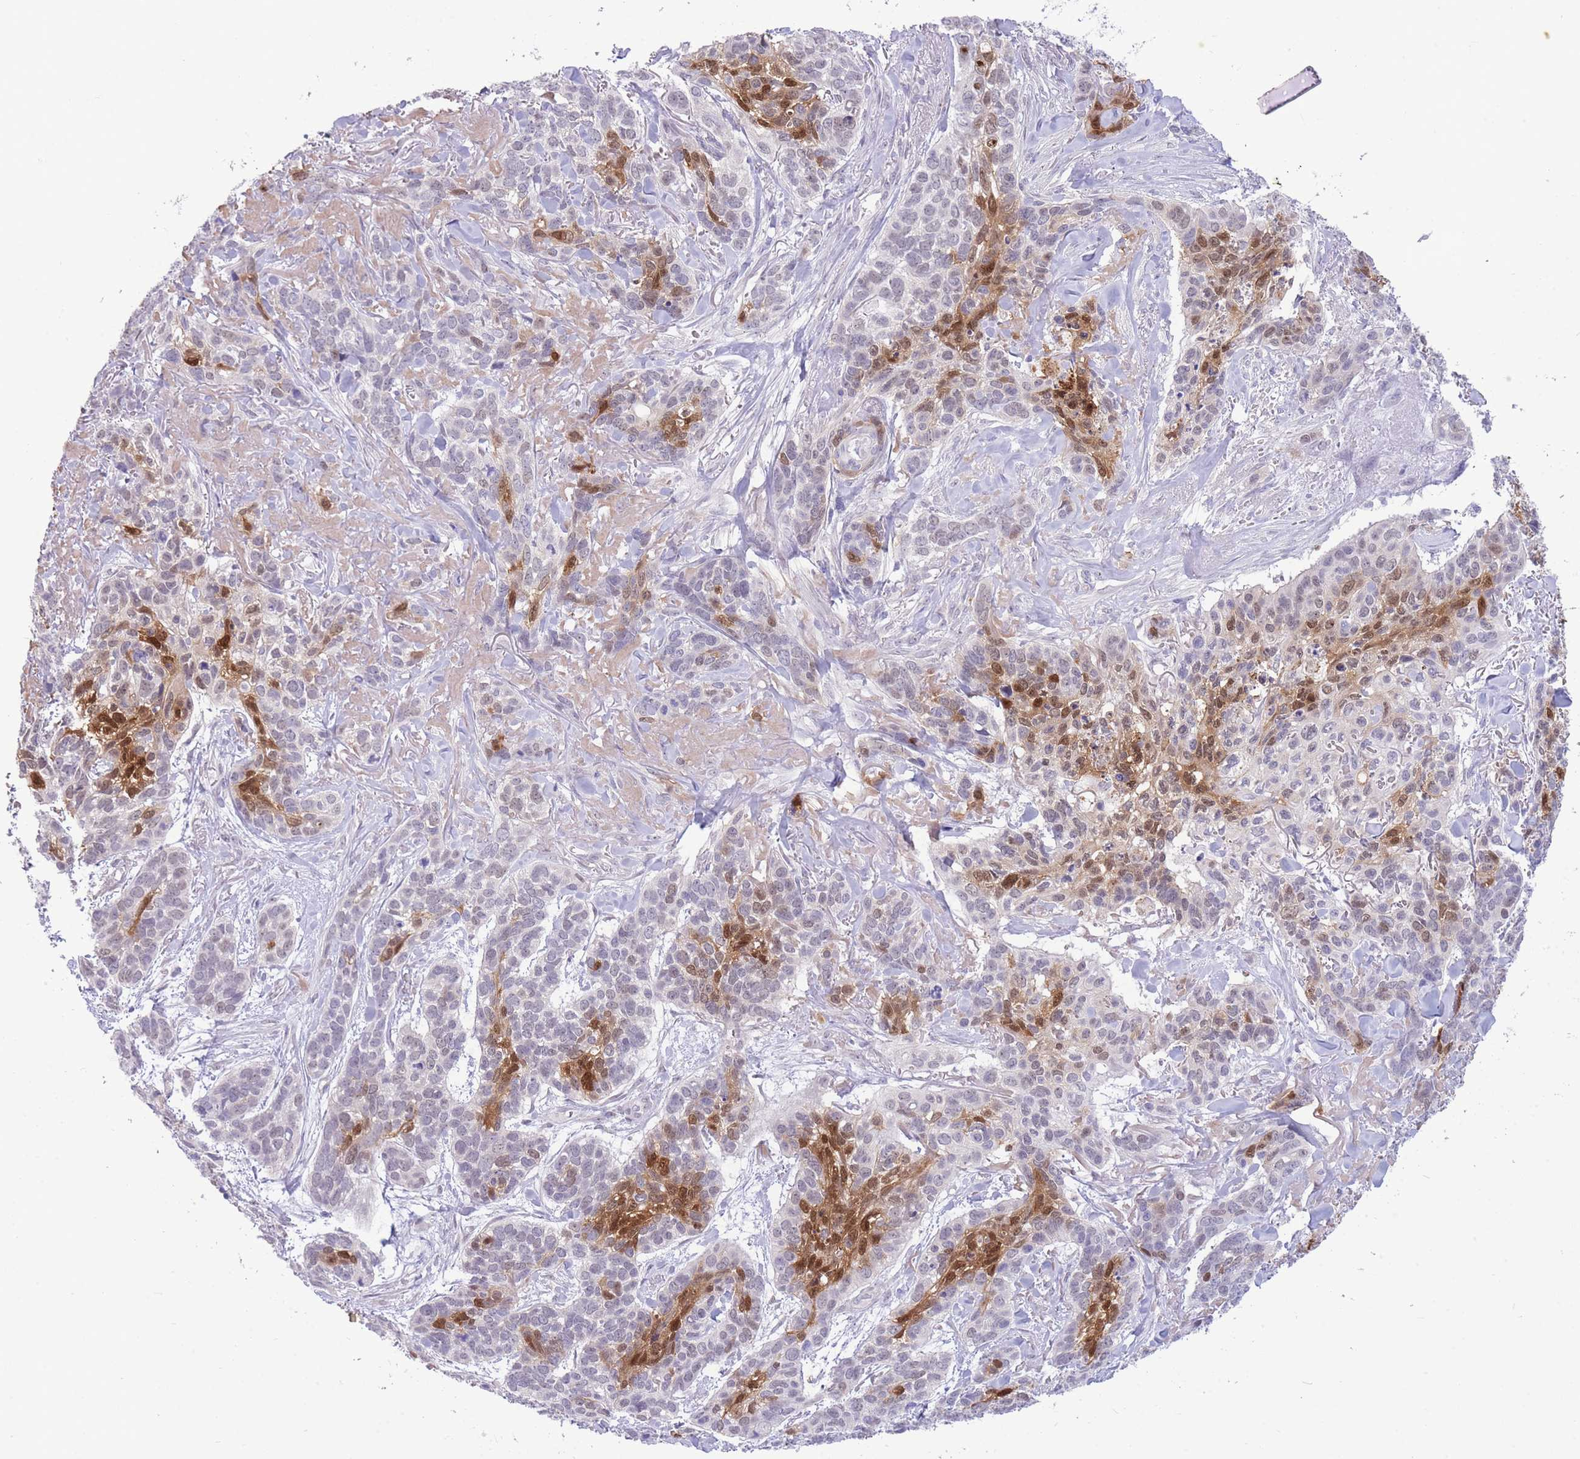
{"staining": {"intensity": "moderate", "quantity": "<25%", "location": "cytoplasmic/membranous,nuclear"}, "tissue": "skin cancer", "cell_type": "Tumor cells", "image_type": "cancer", "snomed": [{"axis": "morphology", "description": "Basal cell carcinoma"}, {"axis": "topography", "description": "Skin"}], "caption": "Moderate cytoplasmic/membranous and nuclear staining is seen in approximately <25% of tumor cells in skin cancer (basal cell carcinoma).", "gene": "FBXO46", "patient": {"sex": "male", "age": 86}}